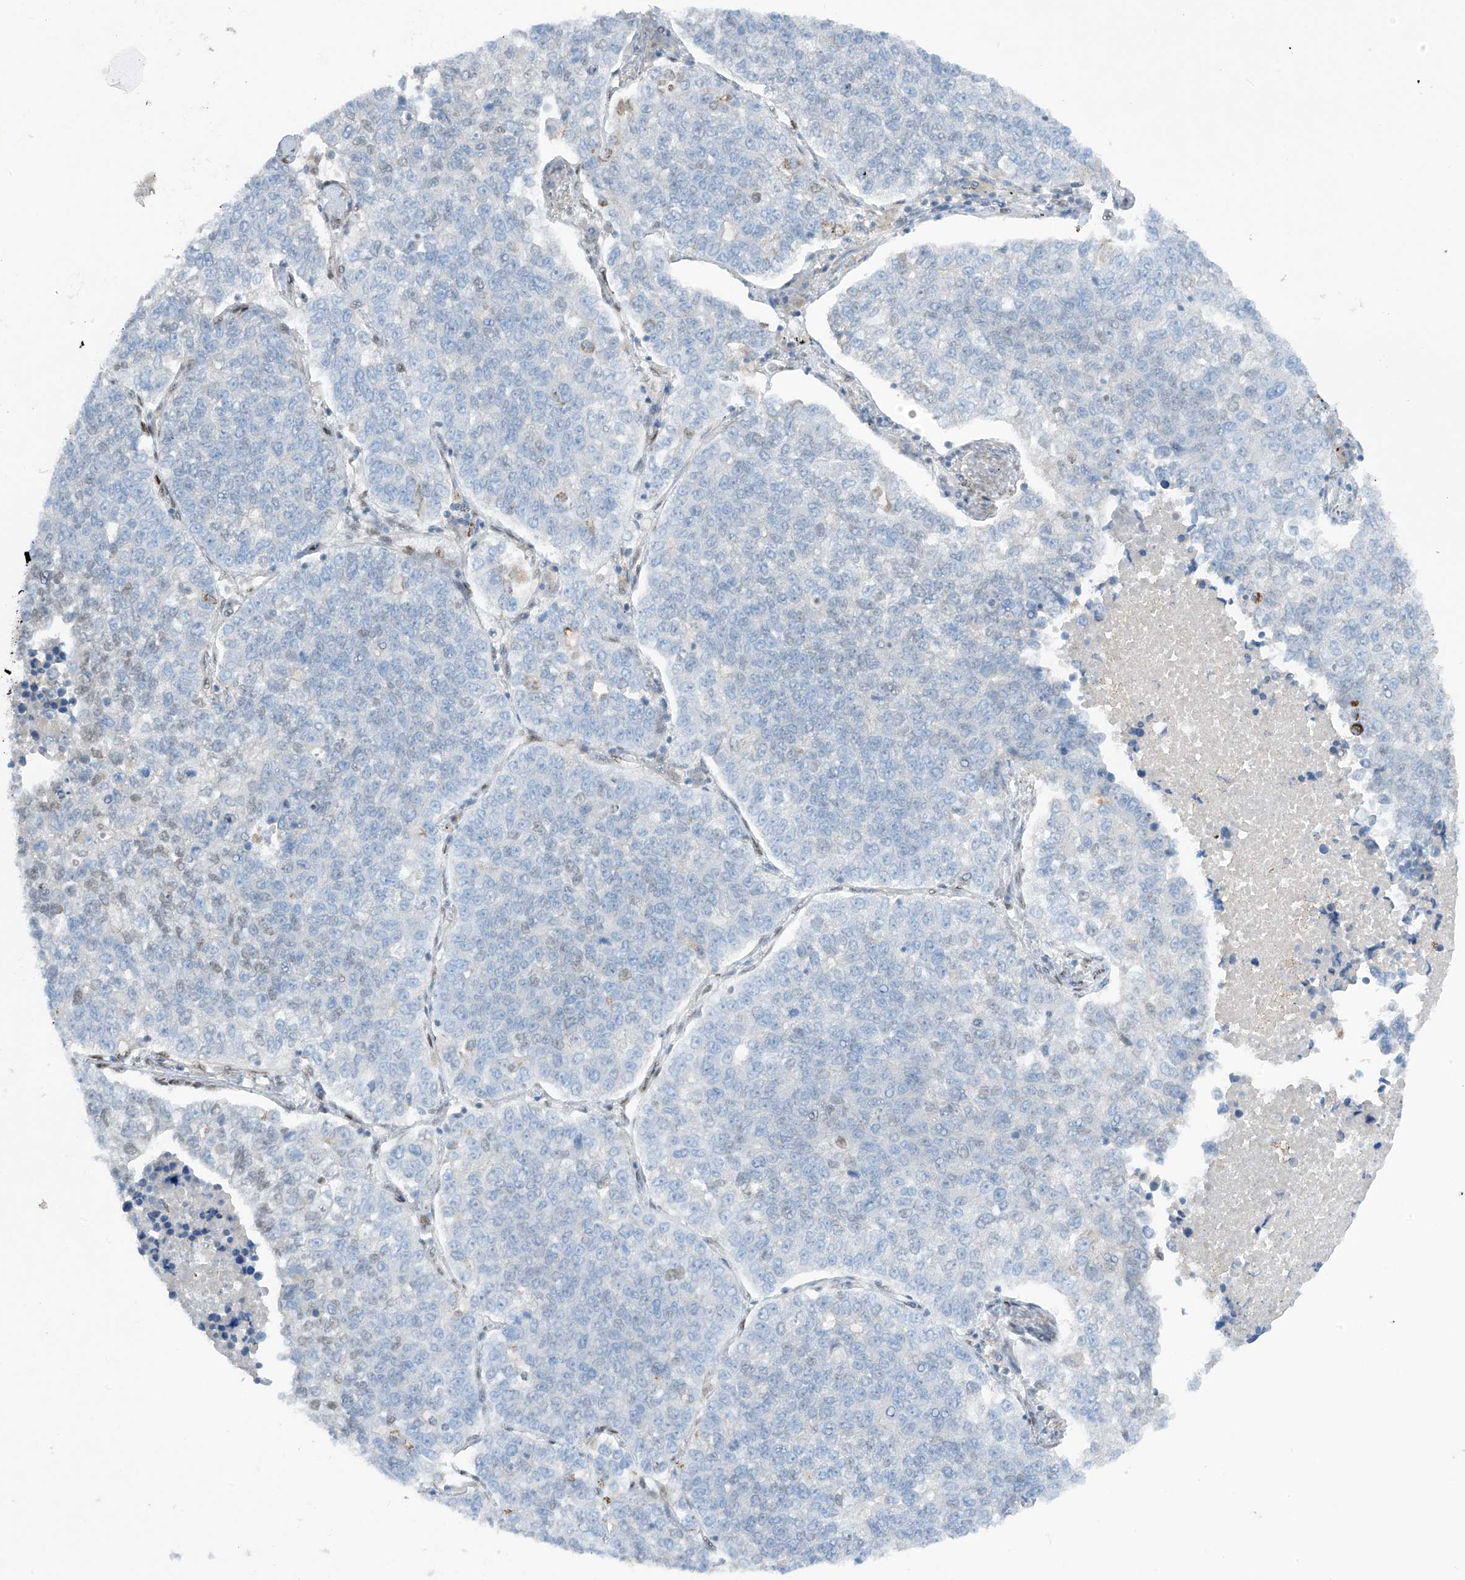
{"staining": {"intensity": "negative", "quantity": "none", "location": "none"}, "tissue": "lung cancer", "cell_type": "Tumor cells", "image_type": "cancer", "snomed": [{"axis": "morphology", "description": "Adenocarcinoma, NOS"}, {"axis": "topography", "description": "Lung"}], "caption": "Photomicrograph shows no significant protein positivity in tumor cells of lung cancer. The staining was performed using DAB to visualize the protein expression in brown, while the nuclei were stained in blue with hematoxylin (Magnification: 20x).", "gene": "PM20D2", "patient": {"sex": "male", "age": 49}}